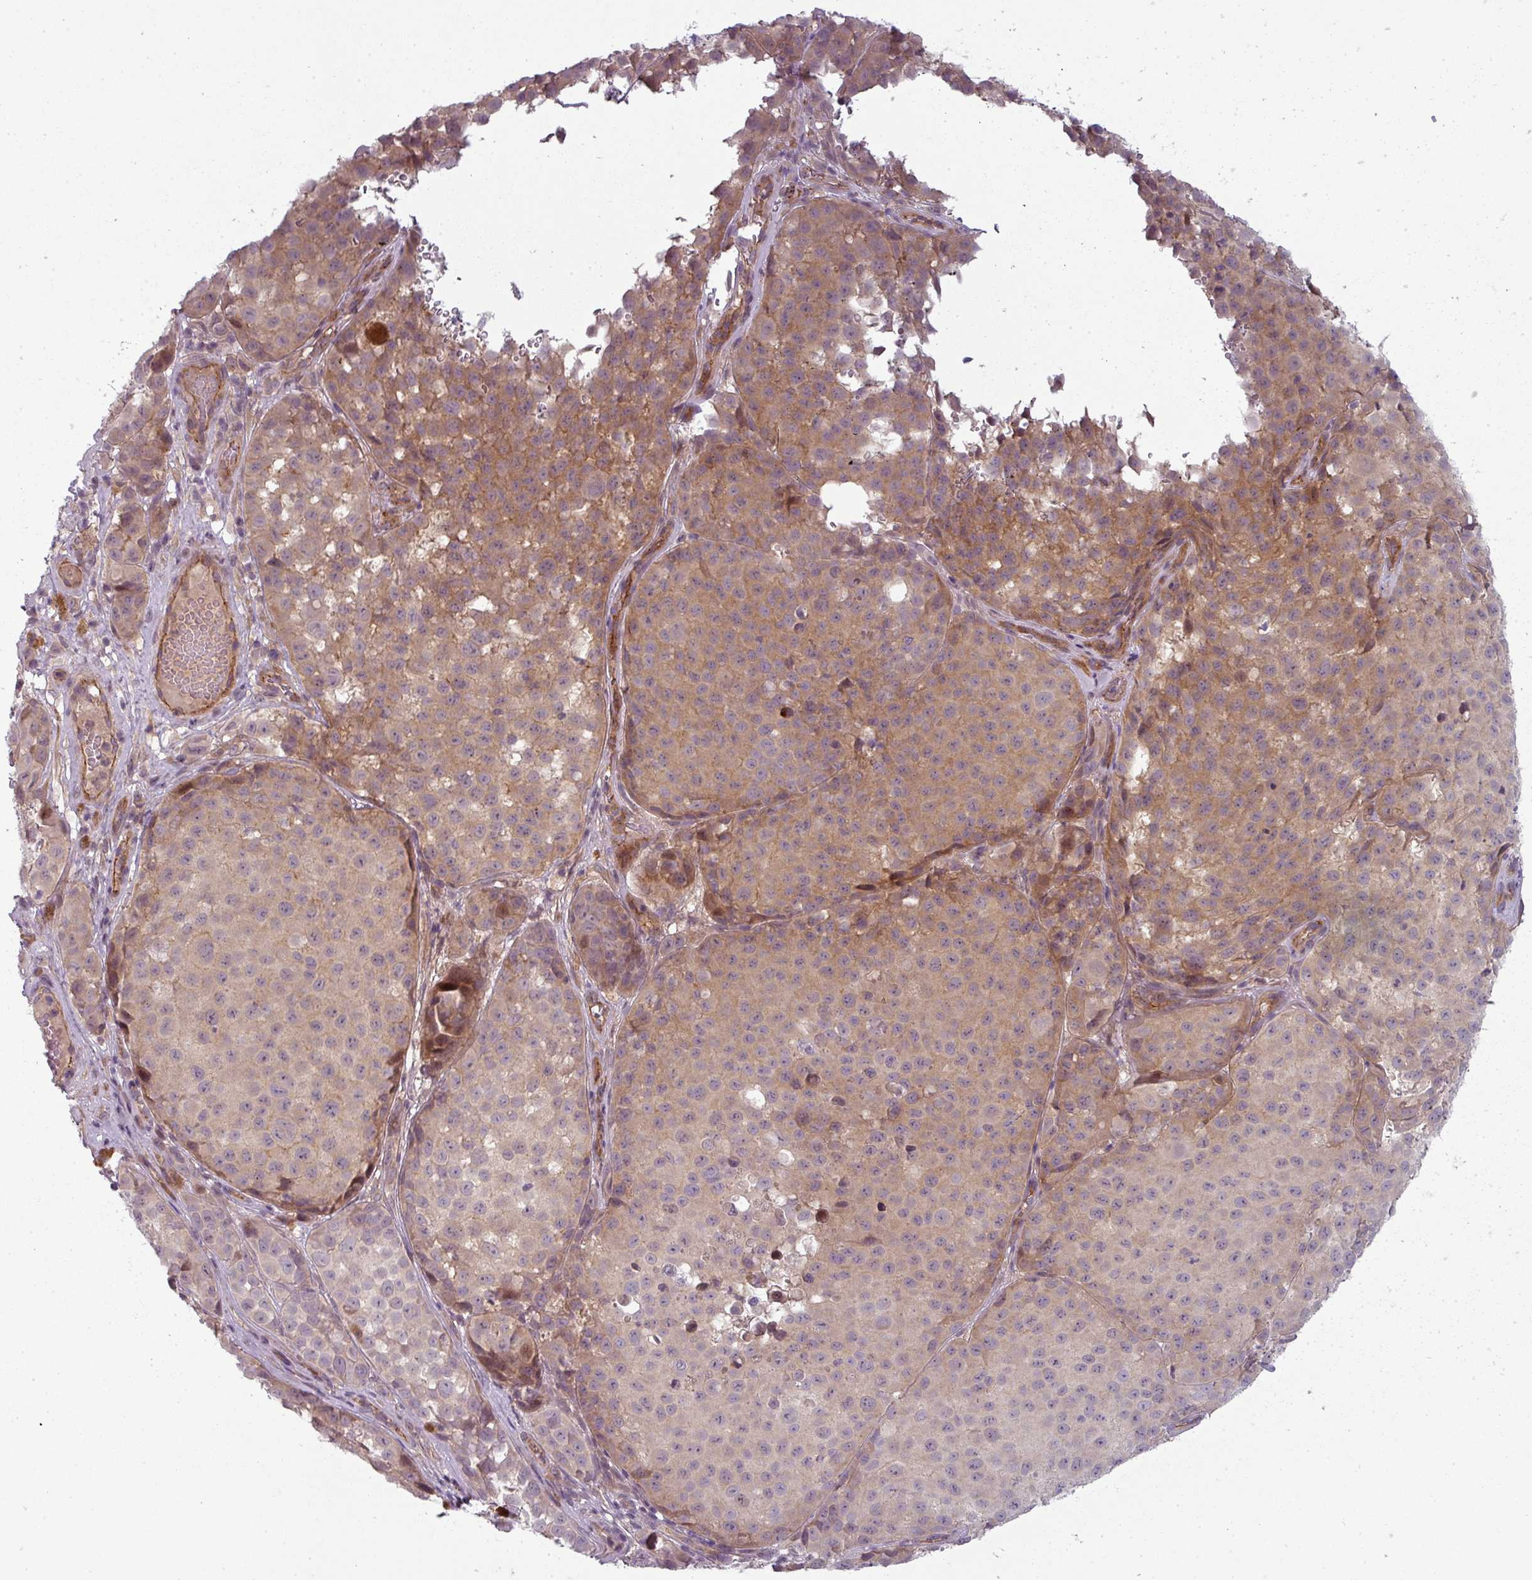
{"staining": {"intensity": "moderate", "quantity": "<25%", "location": "cytoplasmic/membranous"}, "tissue": "melanoma", "cell_type": "Tumor cells", "image_type": "cancer", "snomed": [{"axis": "morphology", "description": "Malignant melanoma, NOS"}, {"axis": "topography", "description": "Skin"}], "caption": "Malignant melanoma tissue shows moderate cytoplasmic/membranous positivity in about <25% of tumor cells", "gene": "SLC16A9", "patient": {"sex": "male", "age": 64}}